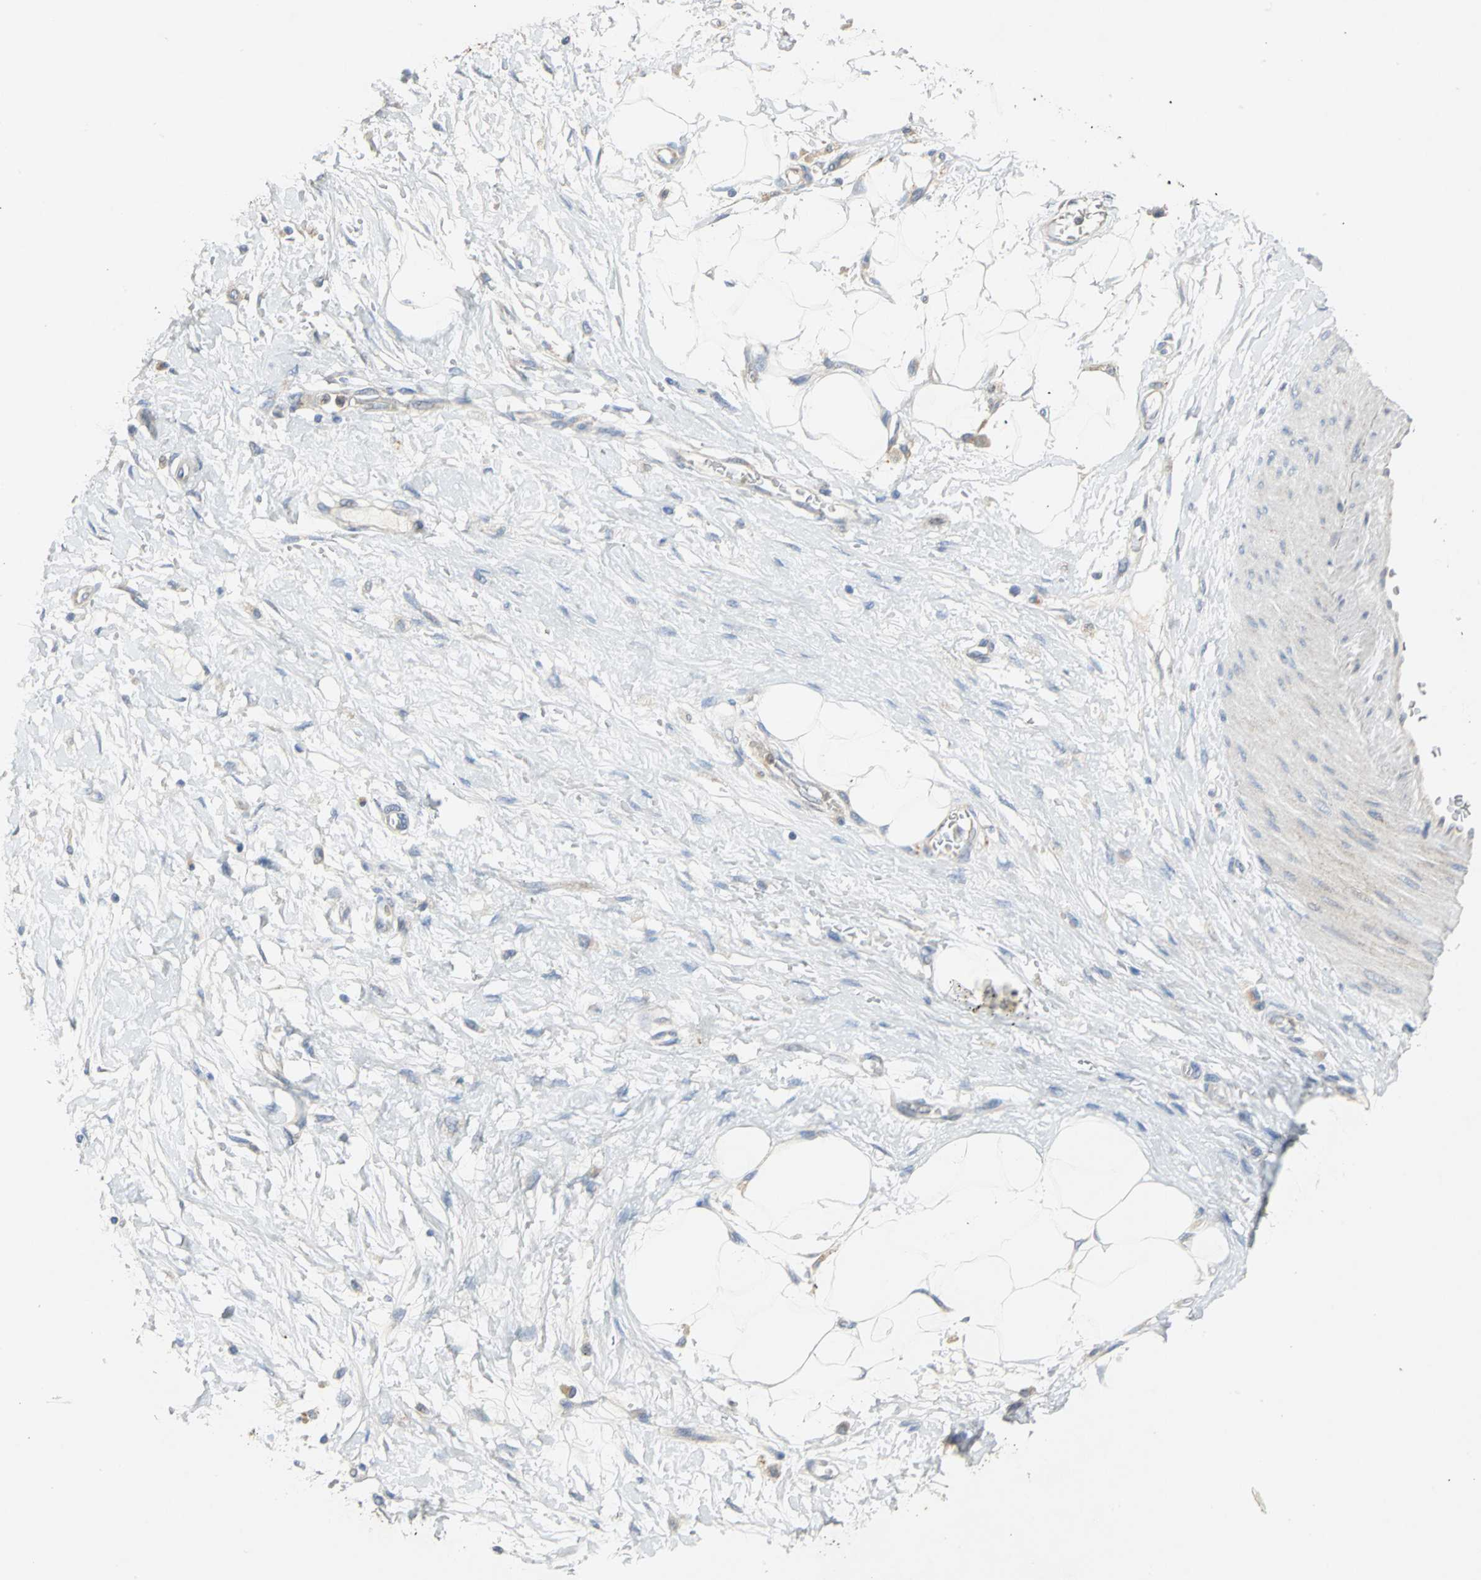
{"staining": {"intensity": "negative", "quantity": "none", "location": "none"}, "tissue": "adipose tissue", "cell_type": "Adipocytes", "image_type": "normal", "snomed": [{"axis": "morphology", "description": "Normal tissue, NOS"}, {"axis": "morphology", "description": "Urothelial carcinoma, High grade"}, {"axis": "topography", "description": "Vascular tissue"}, {"axis": "topography", "description": "Urinary bladder"}], "caption": "Immunohistochemistry image of unremarkable human adipose tissue stained for a protein (brown), which demonstrates no expression in adipocytes.", "gene": "SPPL2B", "patient": {"sex": "female", "age": 56}}